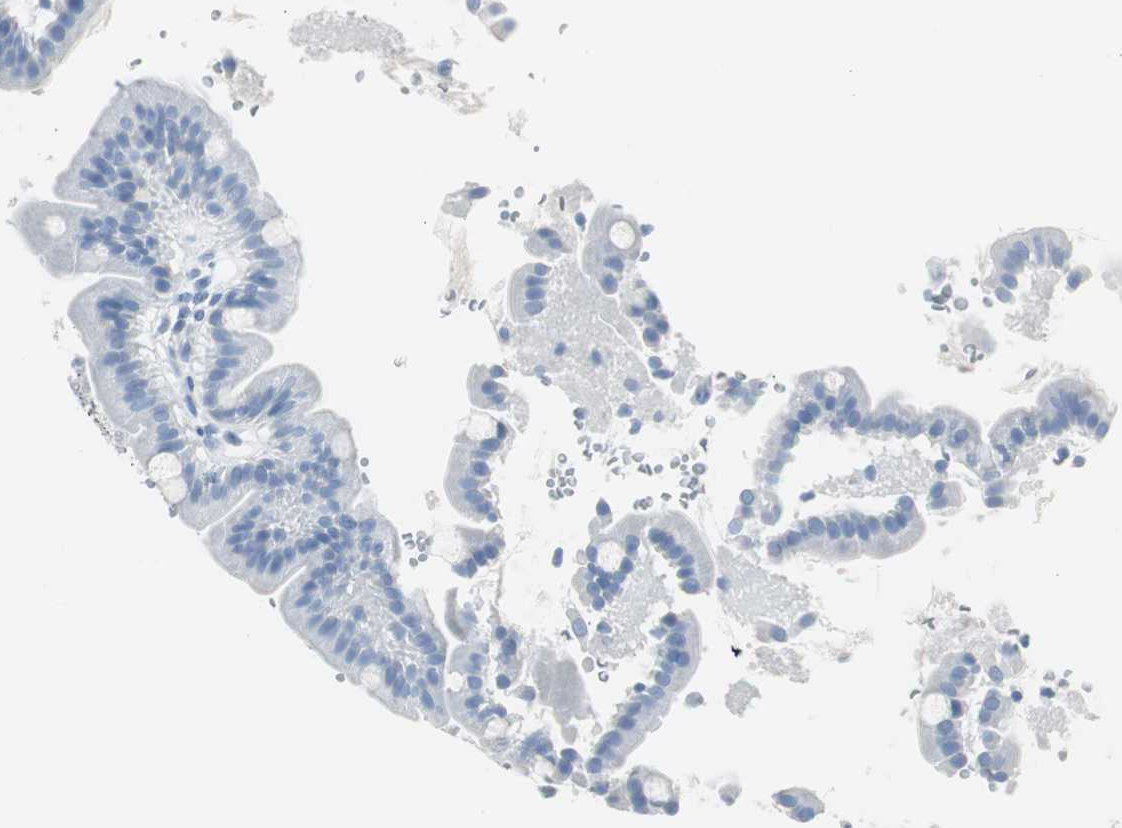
{"staining": {"intensity": "negative", "quantity": "none", "location": "none"}, "tissue": "duodenum", "cell_type": "Glandular cells", "image_type": "normal", "snomed": [{"axis": "morphology", "description": "Normal tissue, NOS"}, {"axis": "topography", "description": "Duodenum"}], "caption": "Glandular cells show no significant staining in unremarkable duodenum.", "gene": "S100A7A", "patient": {"sex": "male", "age": 50}}